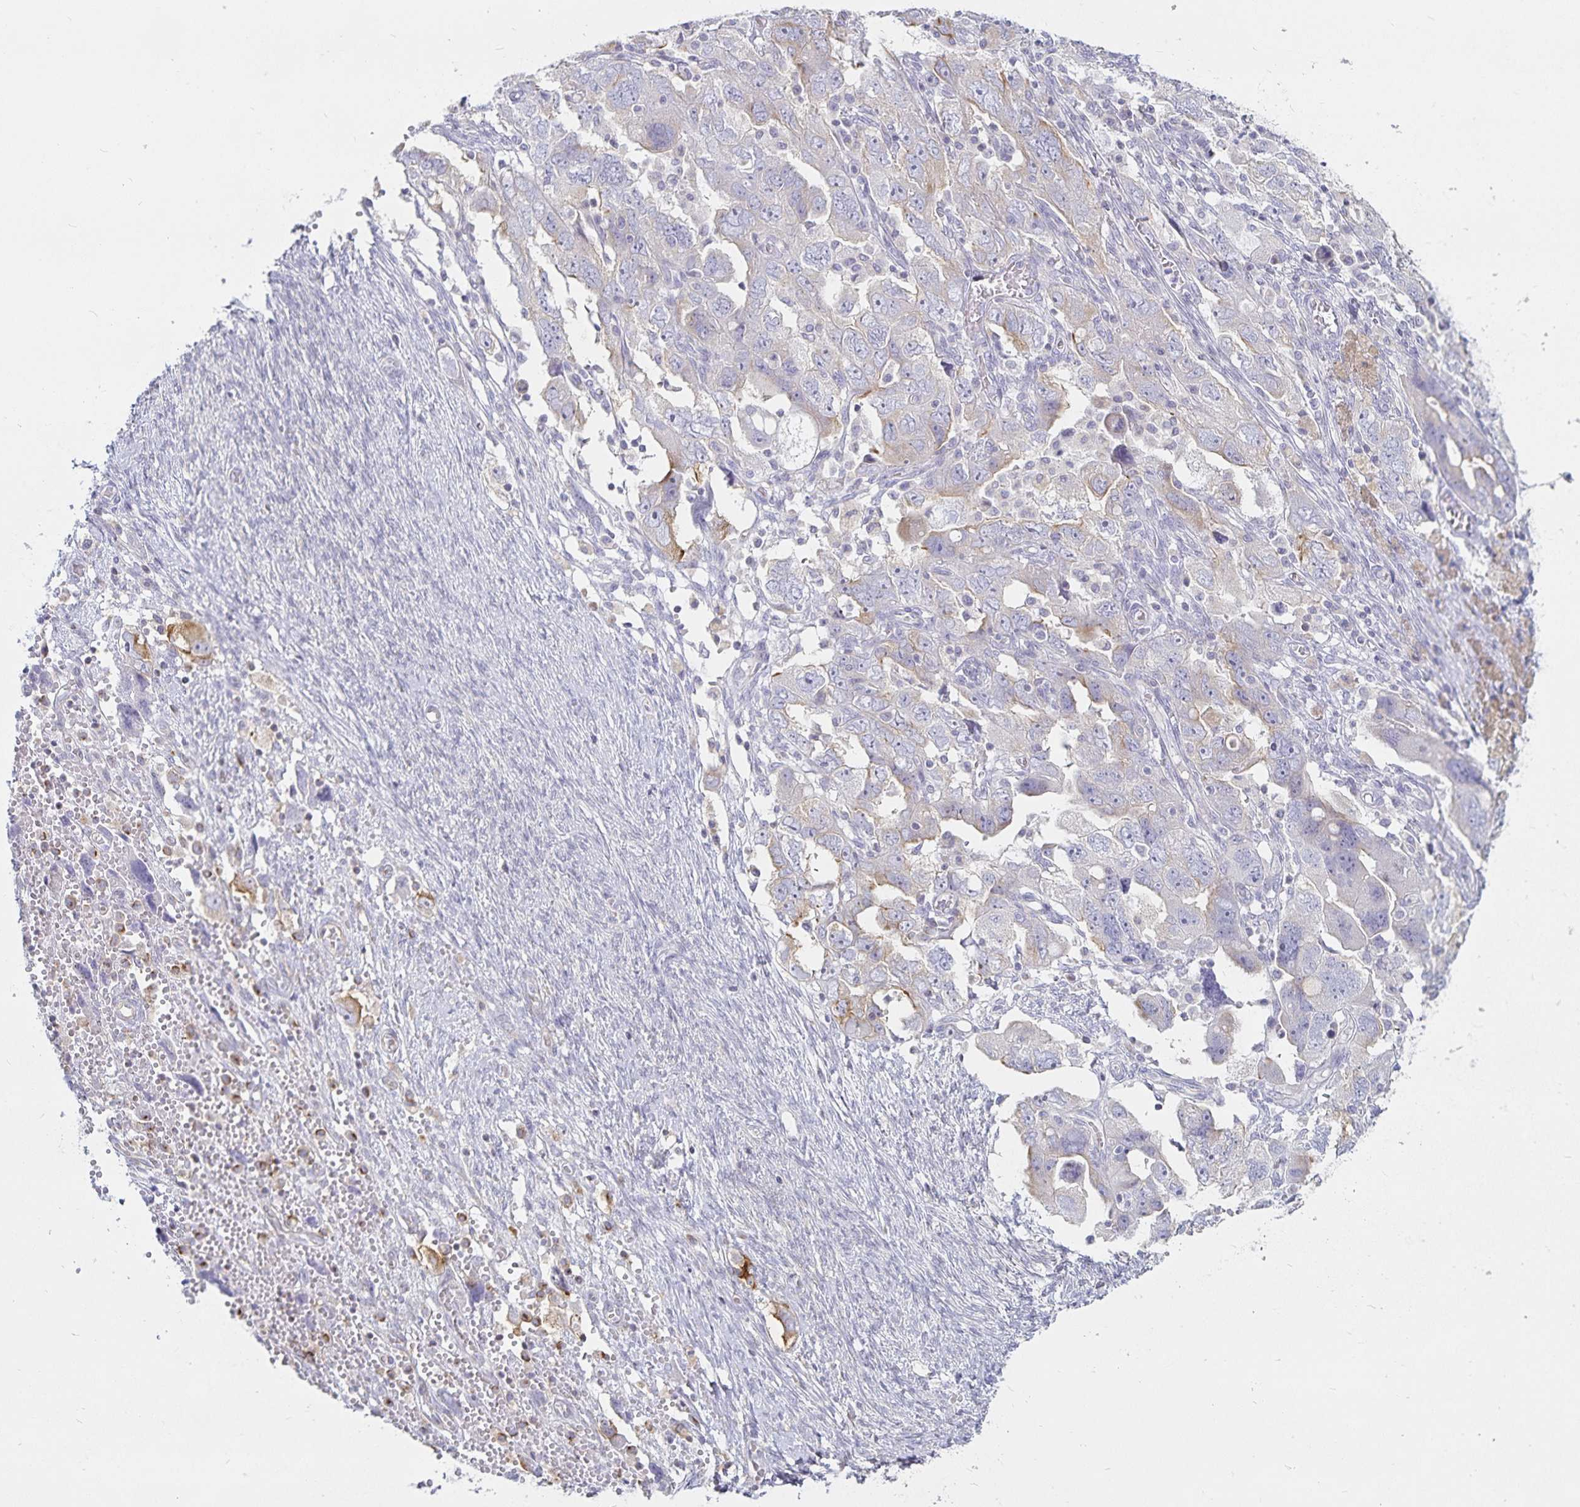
{"staining": {"intensity": "weak", "quantity": "<25%", "location": "cytoplasmic/membranous"}, "tissue": "ovarian cancer", "cell_type": "Tumor cells", "image_type": "cancer", "snomed": [{"axis": "morphology", "description": "Carcinoma, NOS"}, {"axis": "morphology", "description": "Cystadenocarcinoma, serous, NOS"}, {"axis": "topography", "description": "Ovary"}], "caption": "The image shows no staining of tumor cells in ovarian cancer.", "gene": "SFTPA1", "patient": {"sex": "female", "age": 69}}